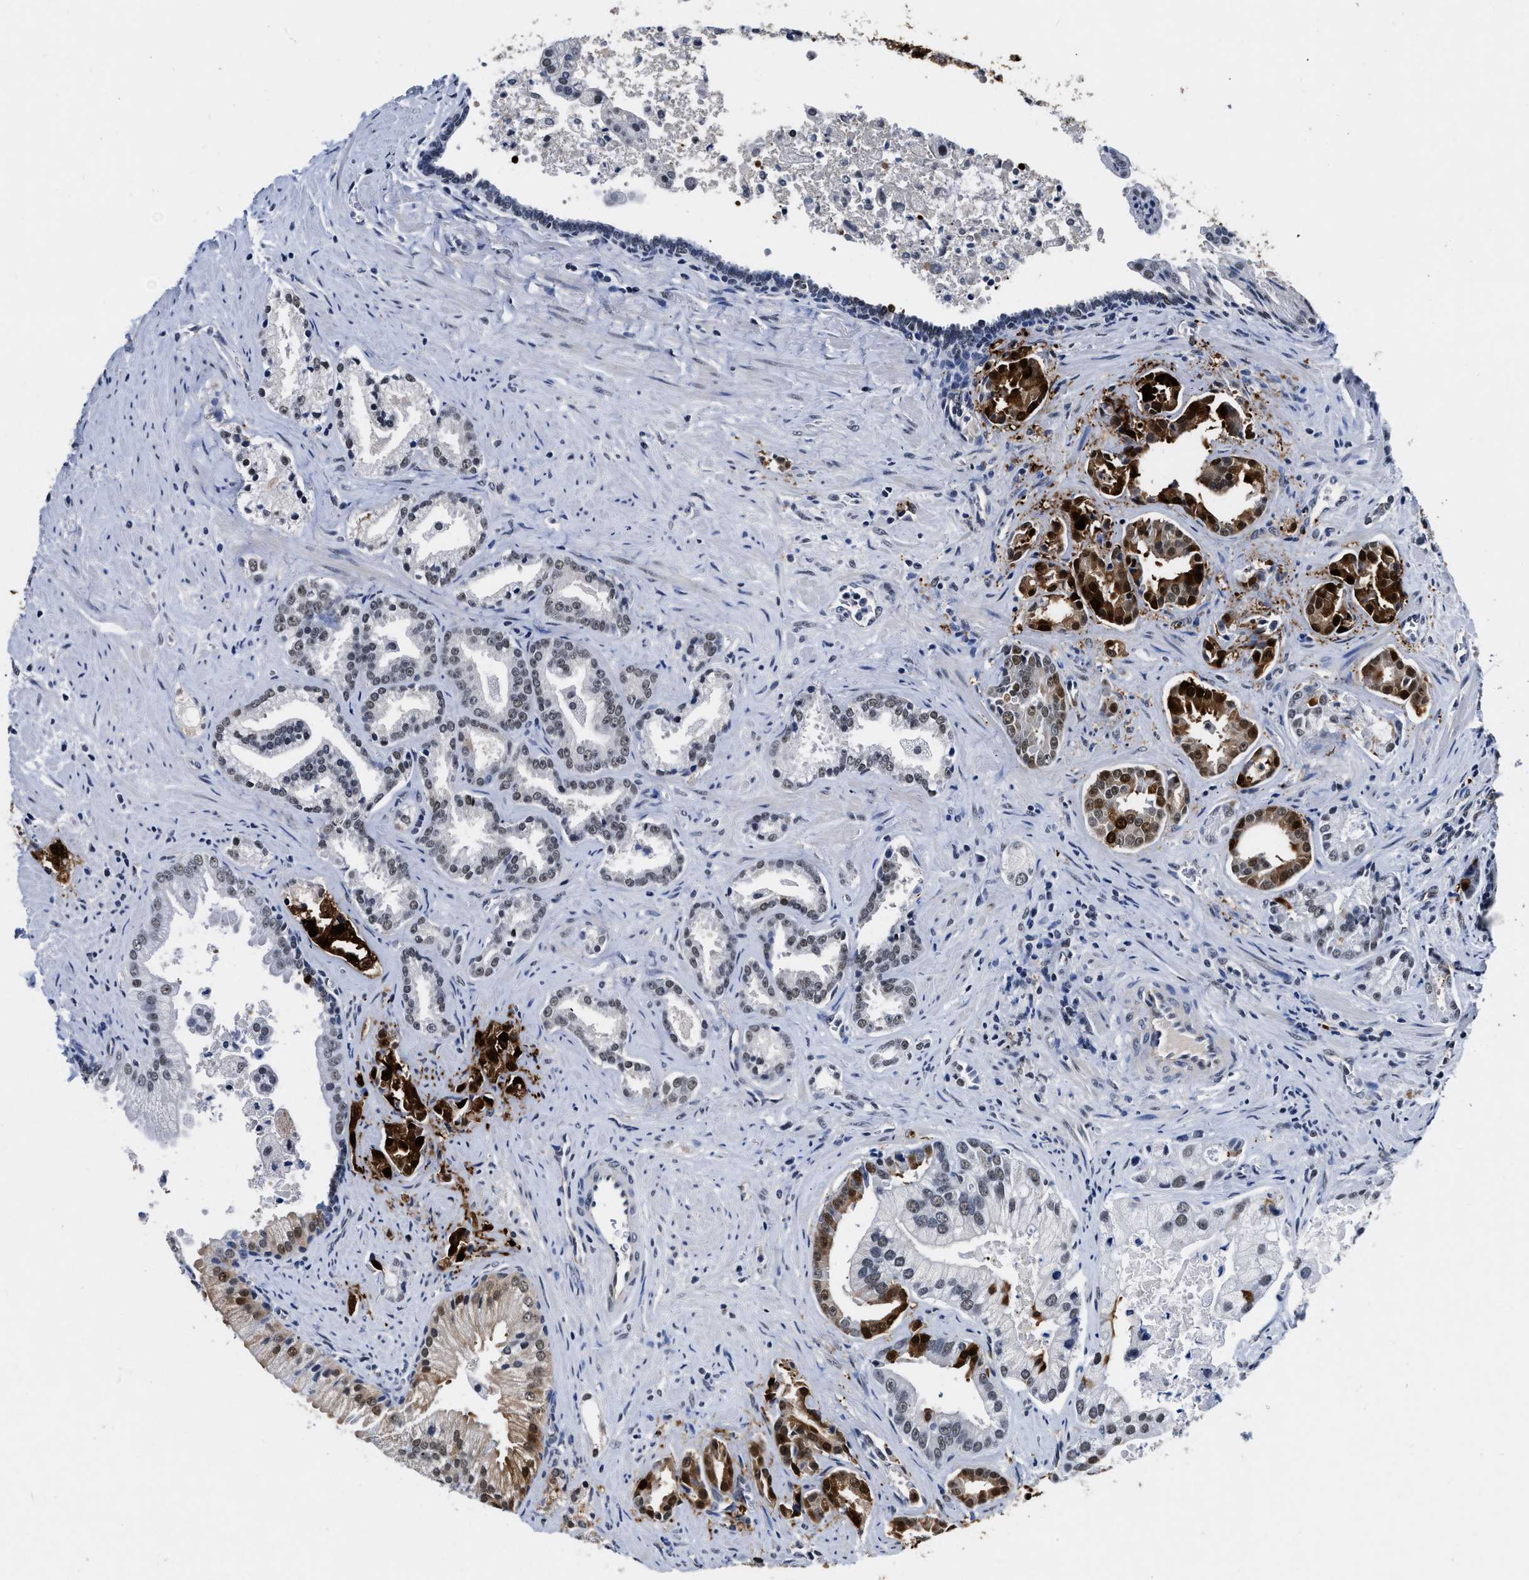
{"staining": {"intensity": "strong", "quantity": "<25%", "location": "cytoplasmic/membranous,nuclear"}, "tissue": "prostate cancer", "cell_type": "Tumor cells", "image_type": "cancer", "snomed": [{"axis": "morphology", "description": "Adenocarcinoma, High grade"}, {"axis": "topography", "description": "Prostate"}], "caption": "DAB (3,3'-diaminobenzidine) immunohistochemical staining of human high-grade adenocarcinoma (prostate) reveals strong cytoplasmic/membranous and nuclear protein positivity in about <25% of tumor cells.", "gene": "CCNE1", "patient": {"sex": "male", "age": 67}}